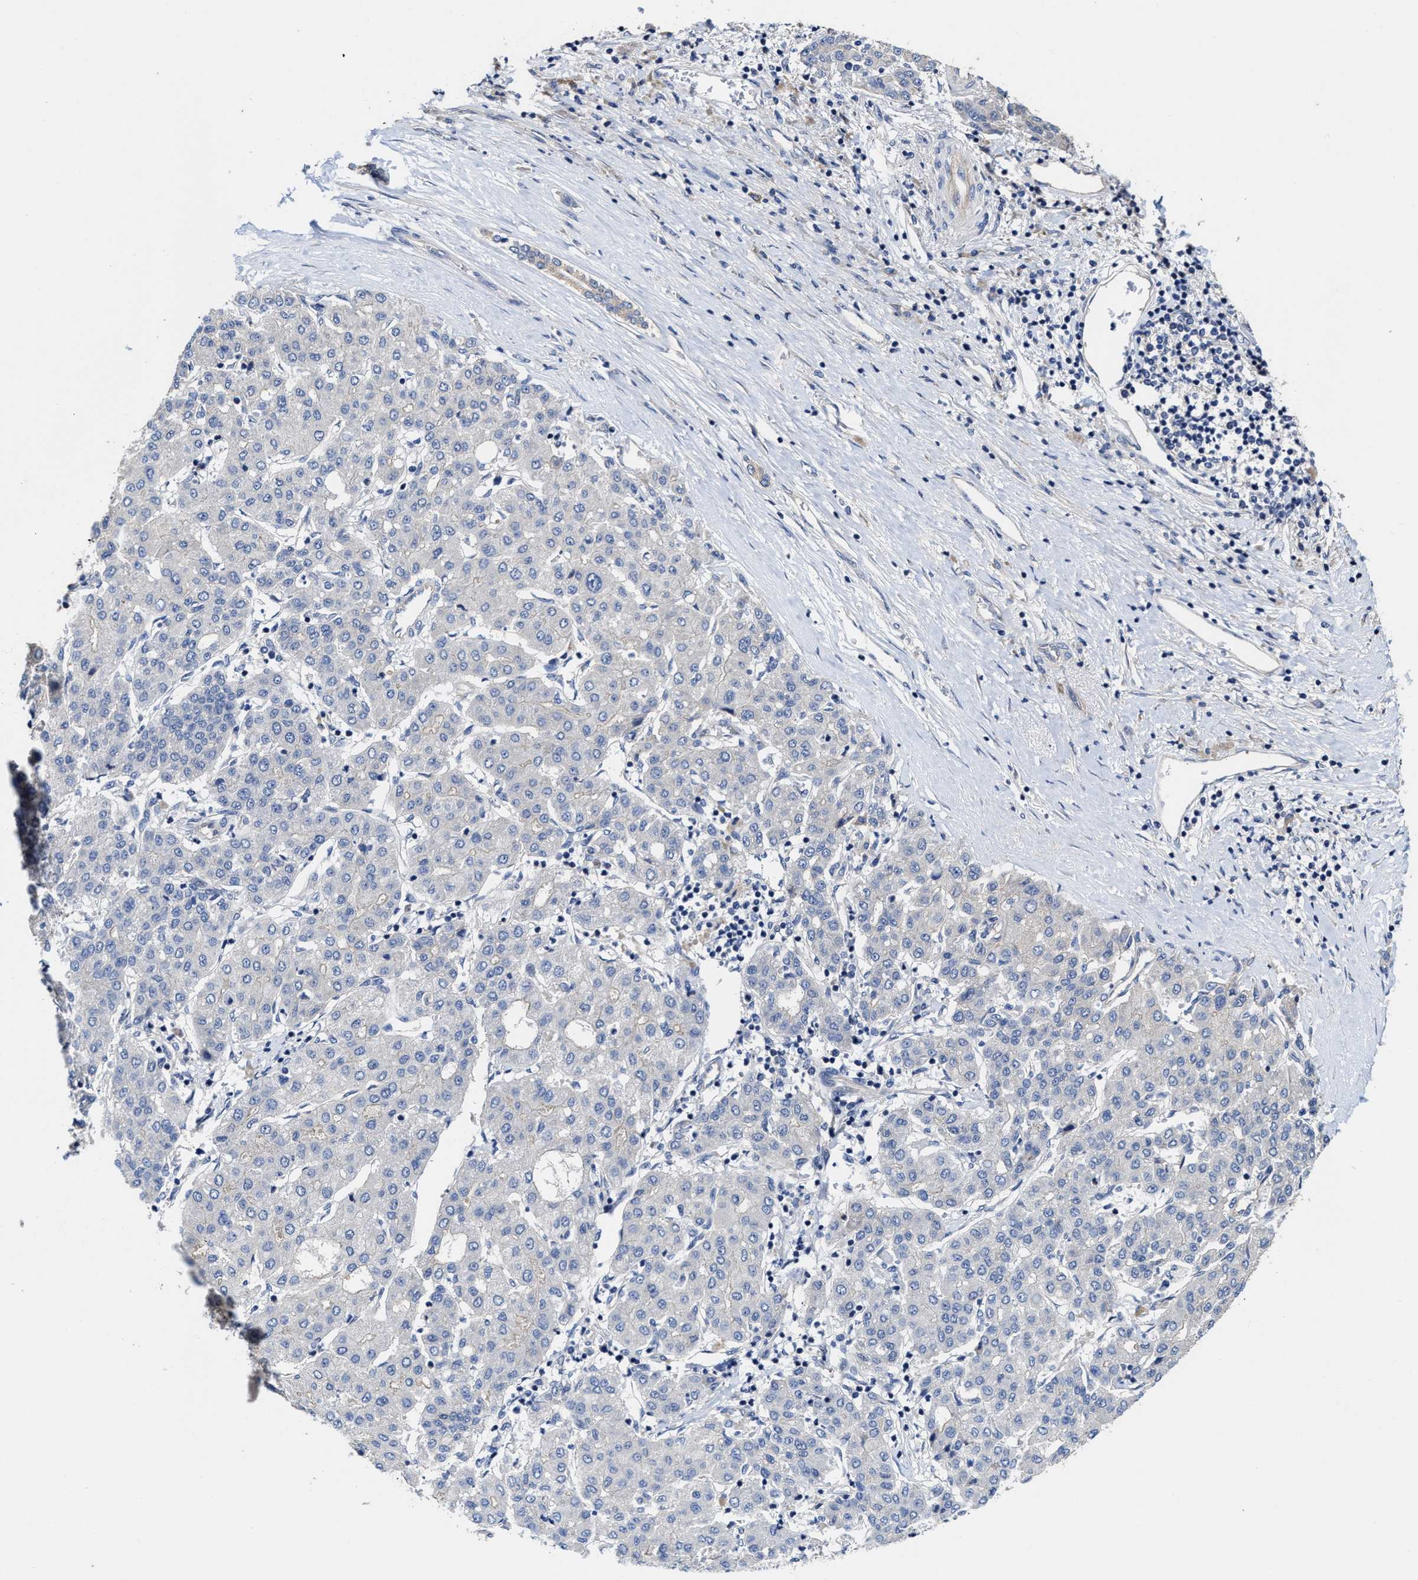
{"staining": {"intensity": "negative", "quantity": "none", "location": "none"}, "tissue": "liver cancer", "cell_type": "Tumor cells", "image_type": "cancer", "snomed": [{"axis": "morphology", "description": "Carcinoma, Hepatocellular, NOS"}, {"axis": "topography", "description": "Liver"}], "caption": "Immunohistochemistry image of liver hepatocellular carcinoma stained for a protein (brown), which exhibits no expression in tumor cells.", "gene": "TRAF6", "patient": {"sex": "male", "age": 65}}